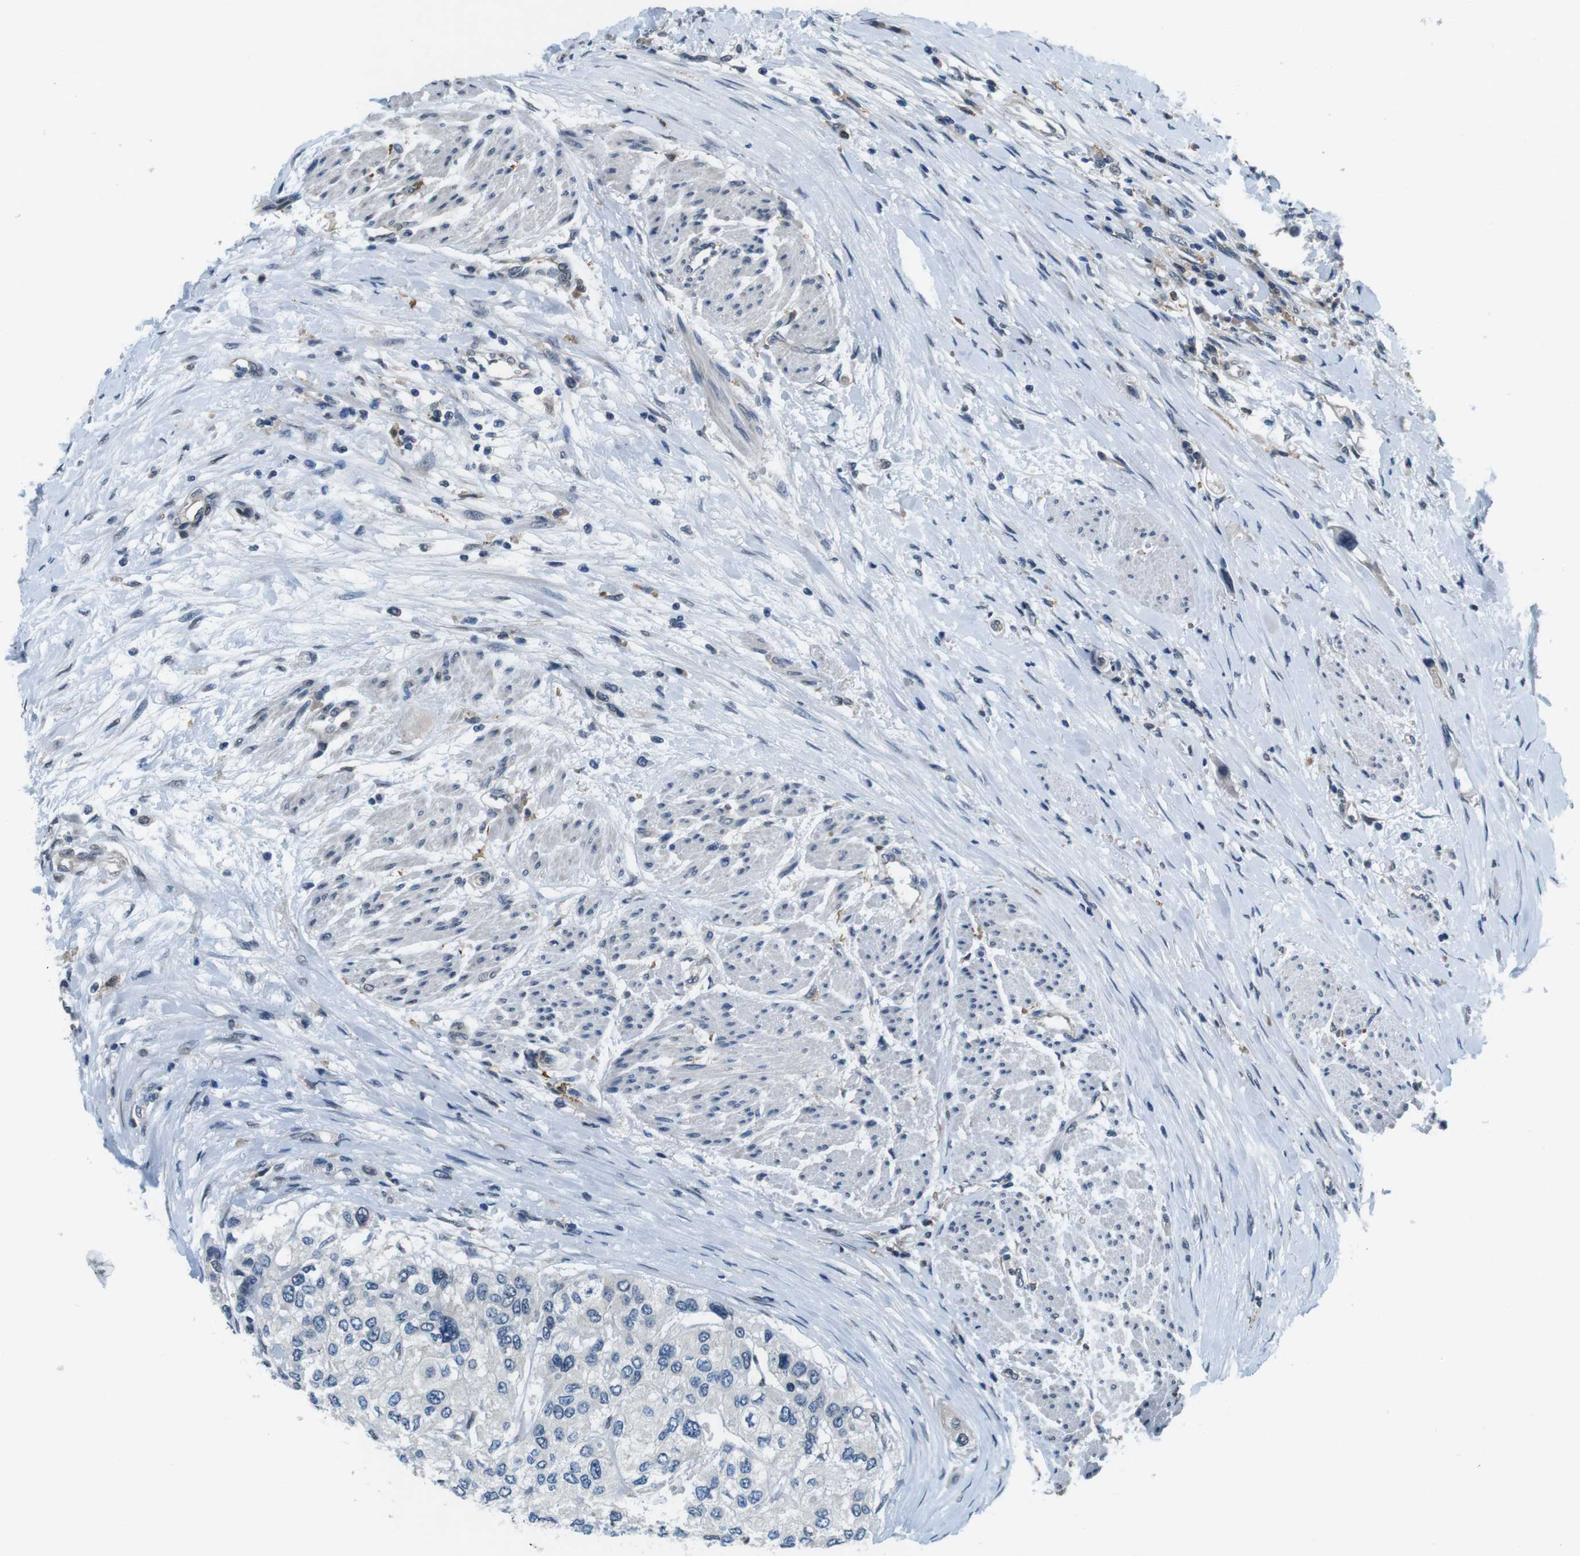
{"staining": {"intensity": "negative", "quantity": "none", "location": "none"}, "tissue": "urothelial cancer", "cell_type": "Tumor cells", "image_type": "cancer", "snomed": [{"axis": "morphology", "description": "Urothelial carcinoma, High grade"}, {"axis": "topography", "description": "Urinary bladder"}], "caption": "Tumor cells are negative for brown protein staining in urothelial carcinoma (high-grade).", "gene": "CD163L1", "patient": {"sex": "female", "age": 56}}